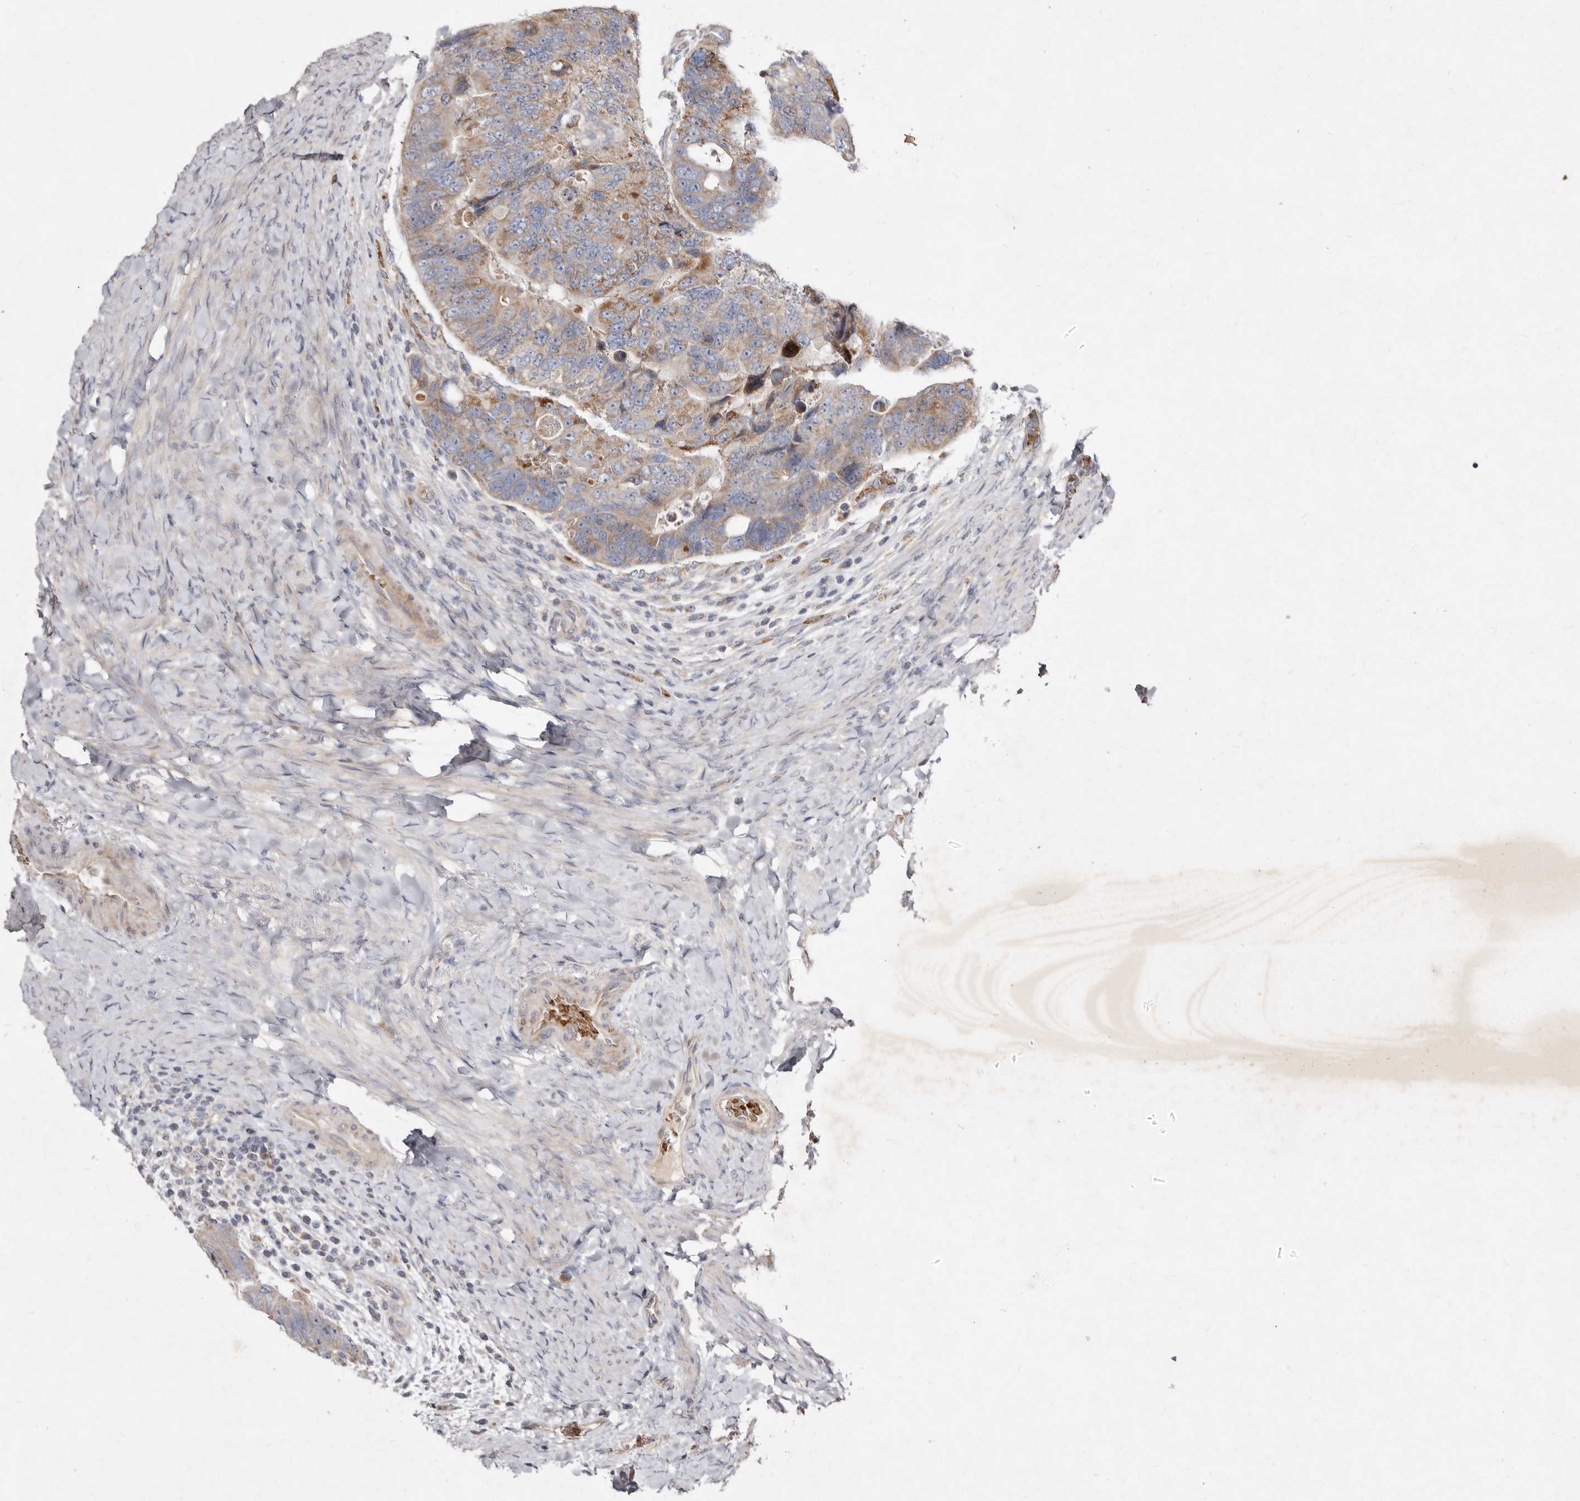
{"staining": {"intensity": "weak", "quantity": "25%-75%", "location": "cytoplasmic/membranous"}, "tissue": "colorectal cancer", "cell_type": "Tumor cells", "image_type": "cancer", "snomed": [{"axis": "morphology", "description": "Adenocarcinoma, NOS"}, {"axis": "topography", "description": "Rectum"}], "caption": "Brown immunohistochemical staining in human colorectal adenocarcinoma displays weak cytoplasmic/membranous expression in approximately 25%-75% of tumor cells.", "gene": "SLC25A20", "patient": {"sex": "male", "age": 59}}